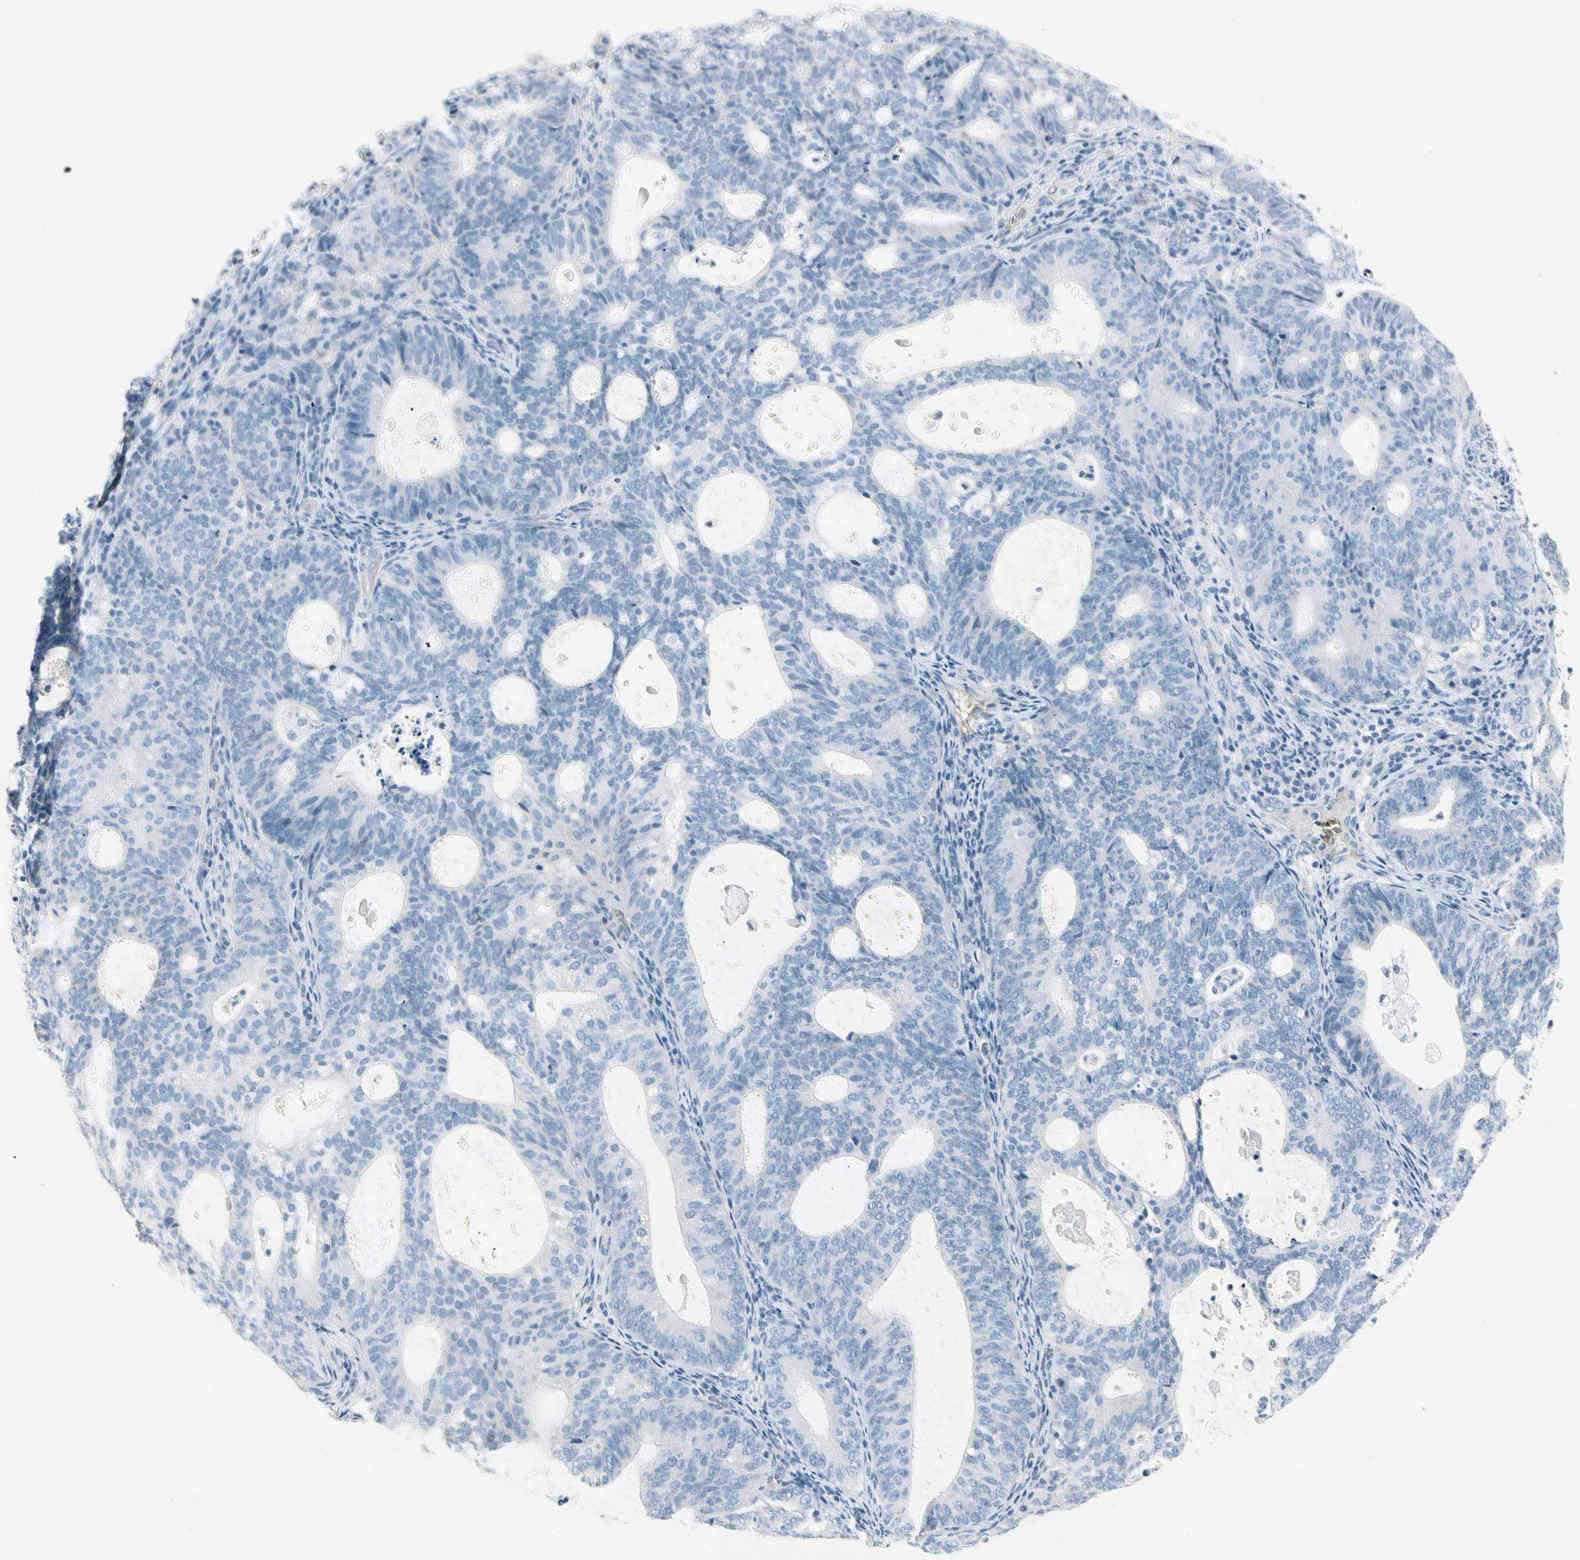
{"staining": {"intensity": "negative", "quantity": "none", "location": "none"}, "tissue": "endometrial cancer", "cell_type": "Tumor cells", "image_type": "cancer", "snomed": [{"axis": "morphology", "description": "Adenocarcinoma, NOS"}, {"axis": "topography", "description": "Uterus"}], "caption": "There is no significant staining in tumor cells of endometrial cancer.", "gene": "CA1", "patient": {"sex": "female", "age": 83}}